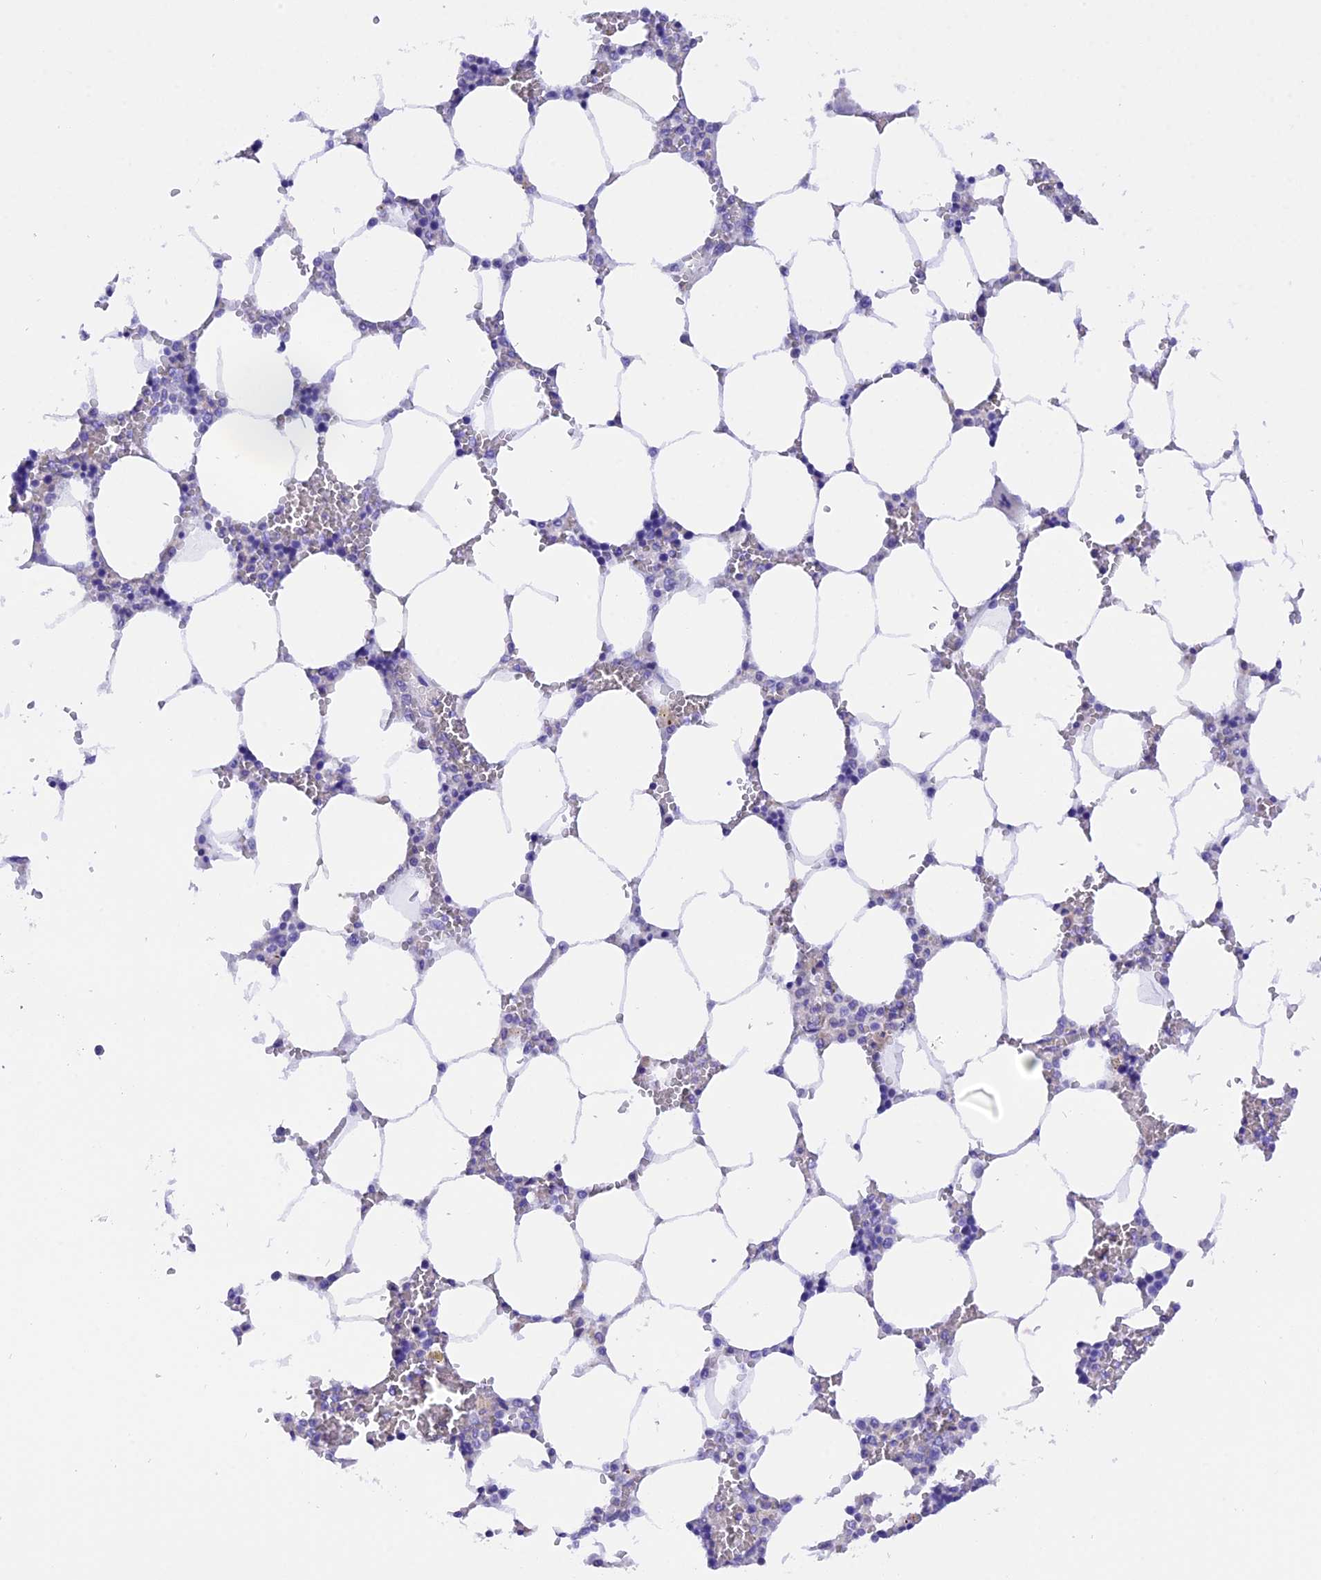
{"staining": {"intensity": "negative", "quantity": "none", "location": "none"}, "tissue": "bone marrow", "cell_type": "Hematopoietic cells", "image_type": "normal", "snomed": [{"axis": "morphology", "description": "Normal tissue, NOS"}, {"axis": "topography", "description": "Bone marrow"}], "caption": "A micrograph of bone marrow stained for a protein shows no brown staining in hematopoietic cells. (Stains: DAB immunohistochemistry (IHC) with hematoxylin counter stain, Microscopy: brightfield microscopy at high magnification).", "gene": "COL6A5", "patient": {"sex": "male", "age": 64}}